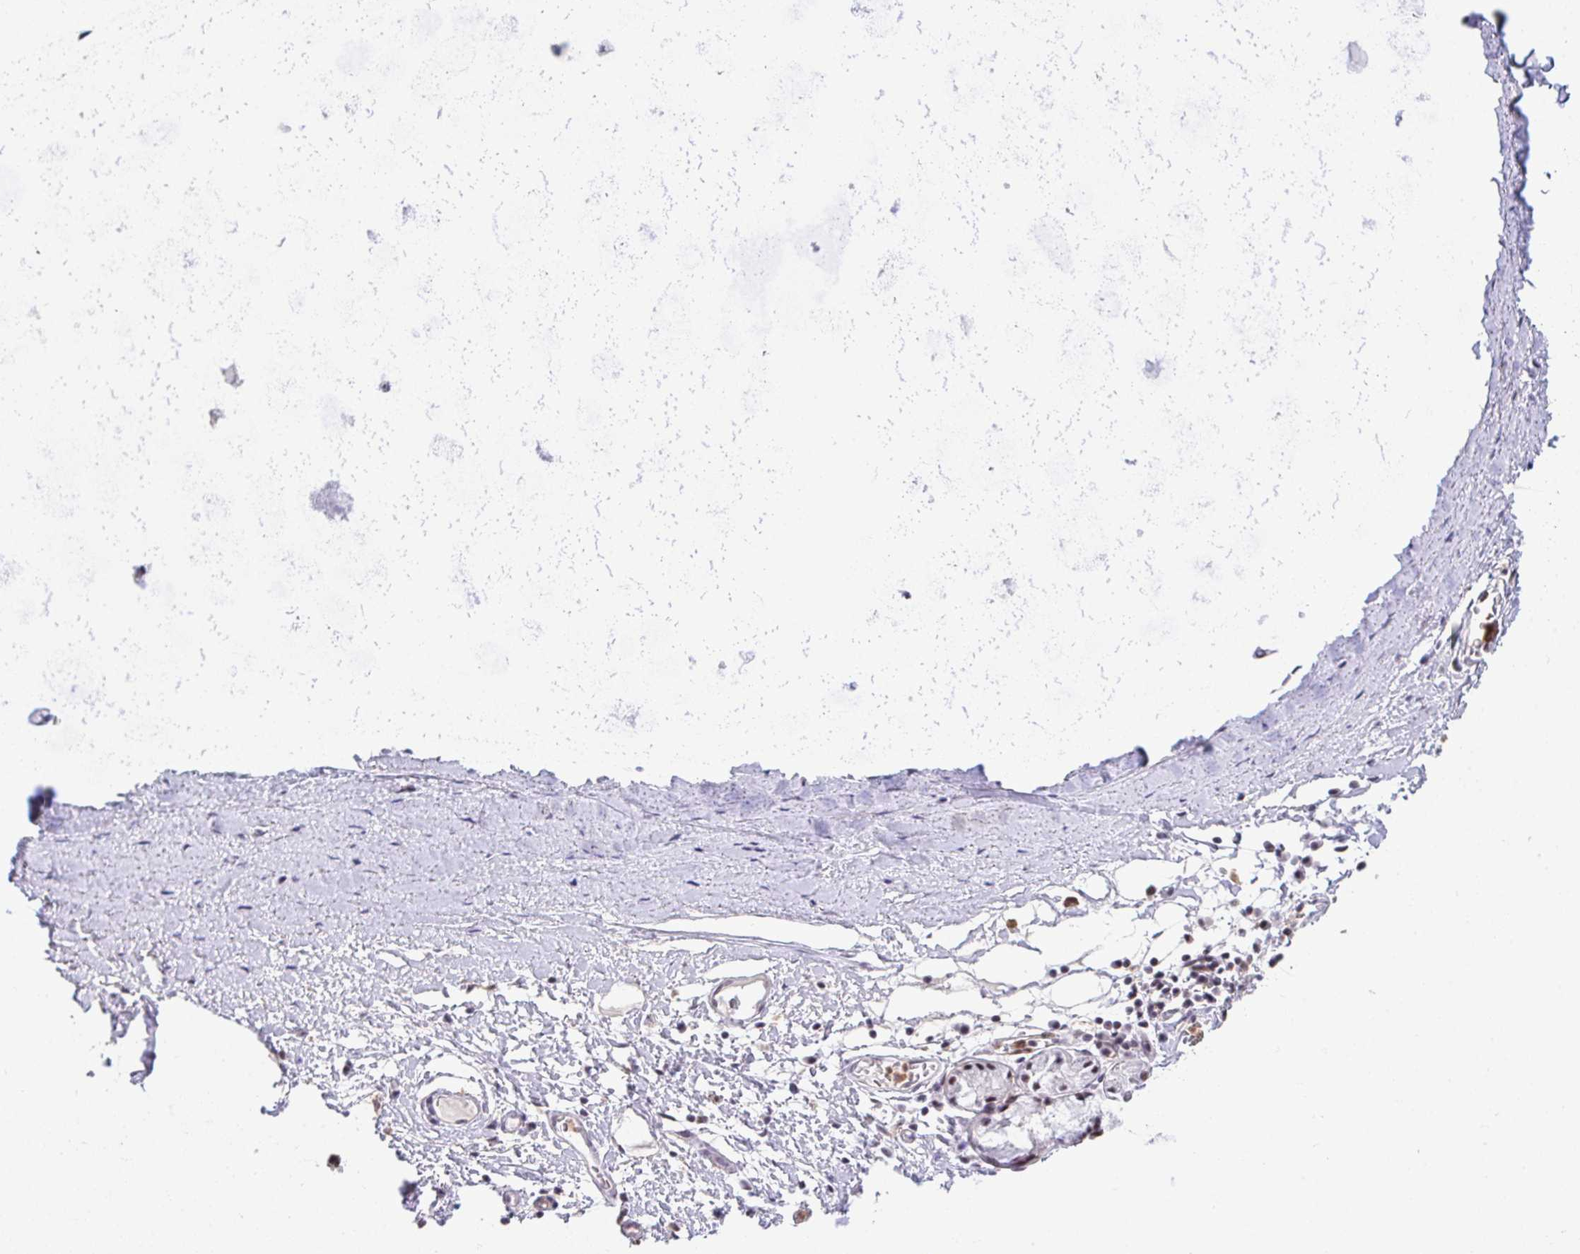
{"staining": {"intensity": "negative", "quantity": "none", "location": "none"}, "tissue": "adipose tissue", "cell_type": "Adipocytes", "image_type": "normal", "snomed": [{"axis": "morphology", "description": "Normal tissue, NOS"}, {"axis": "morphology", "description": "Degeneration, NOS"}, {"axis": "topography", "description": "Cartilage tissue"}, {"axis": "topography", "description": "Lung"}], "caption": "Protein analysis of unremarkable adipose tissue shows no significant expression in adipocytes.", "gene": "OR6K3", "patient": {"sex": "female", "age": 61}}